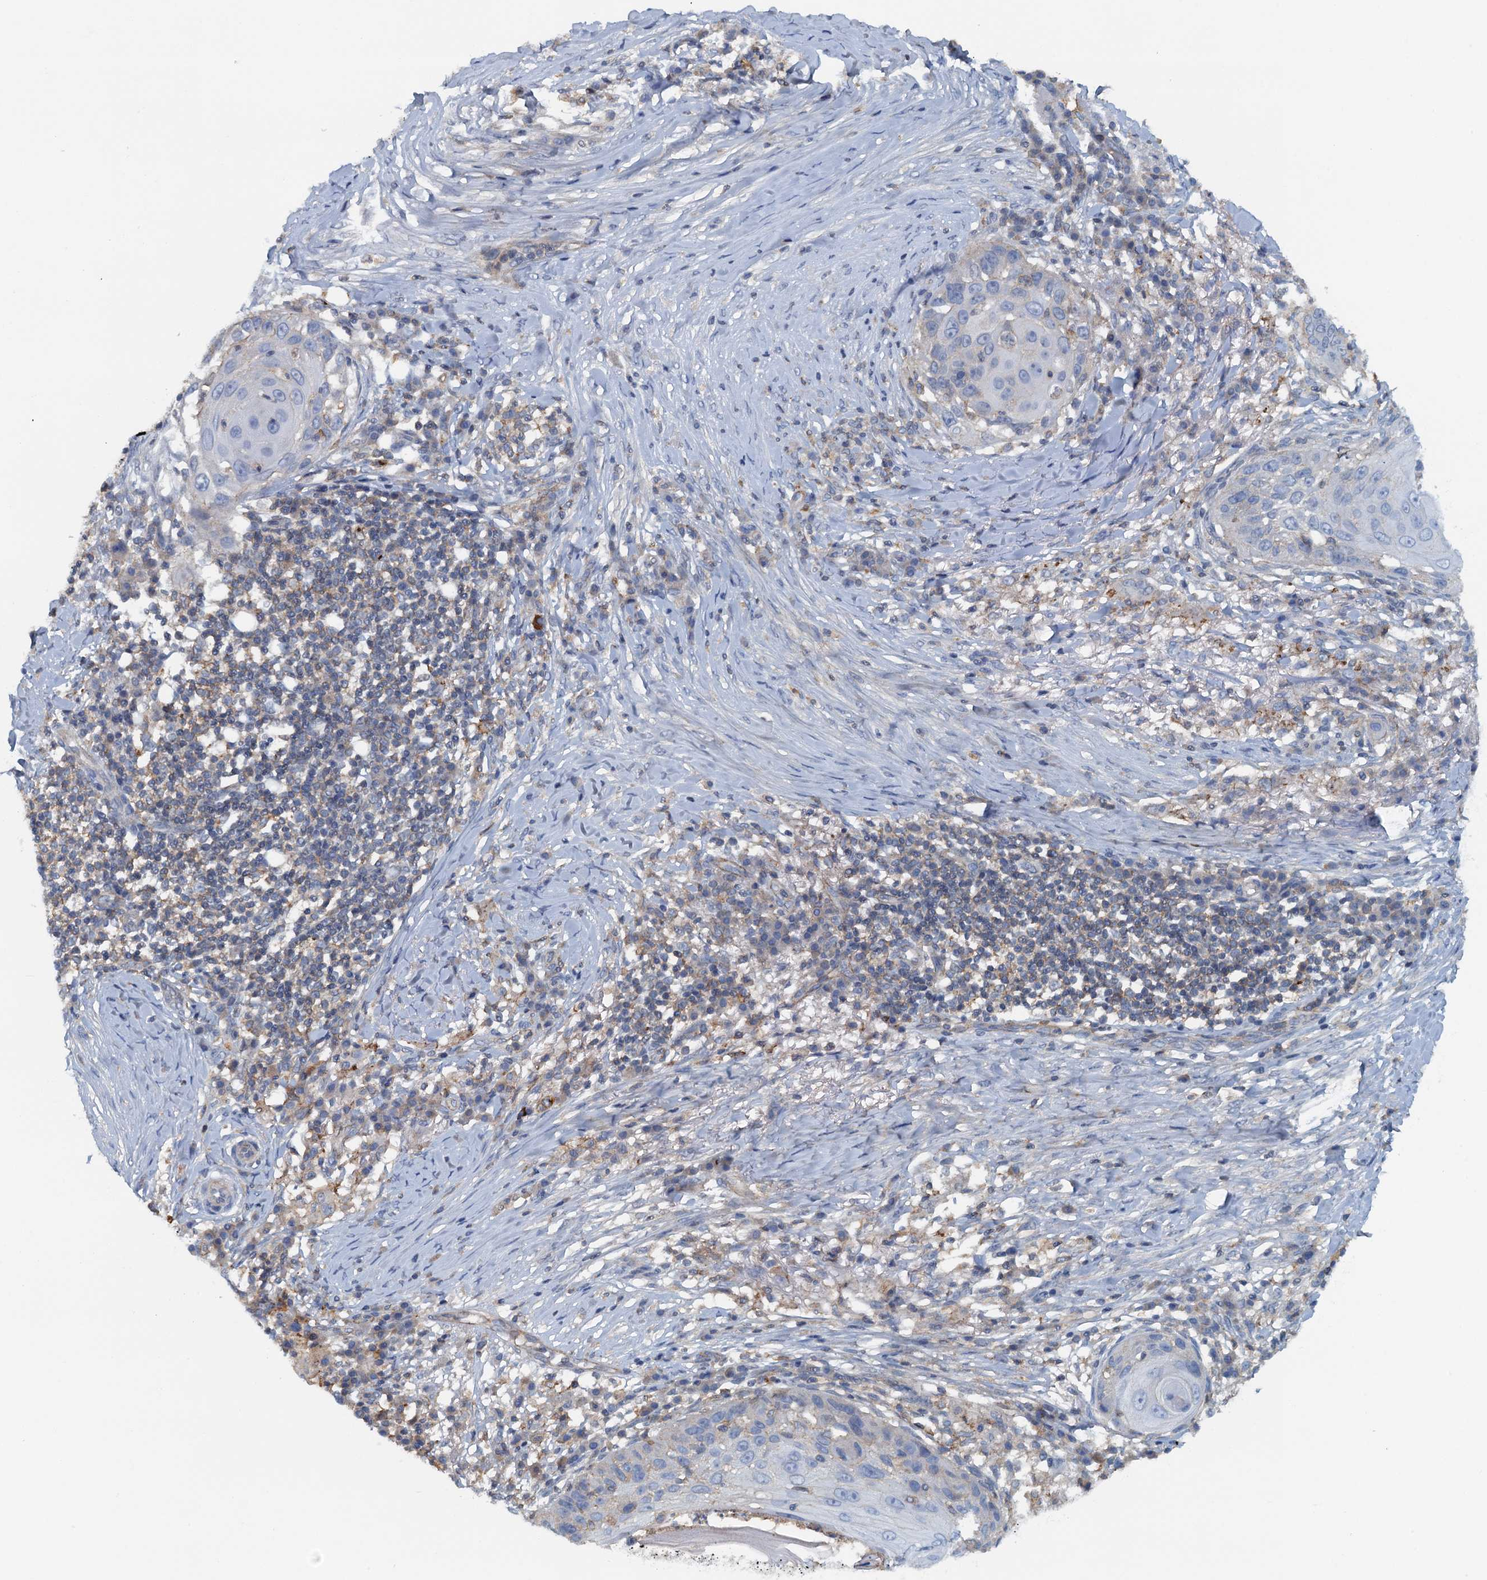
{"staining": {"intensity": "negative", "quantity": "none", "location": "none"}, "tissue": "skin cancer", "cell_type": "Tumor cells", "image_type": "cancer", "snomed": [{"axis": "morphology", "description": "Squamous cell carcinoma, NOS"}, {"axis": "topography", "description": "Skin"}], "caption": "Immunohistochemistry (IHC) photomicrograph of squamous cell carcinoma (skin) stained for a protein (brown), which demonstrates no positivity in tumor cells.", "gene": "THAP10", "patient": {"sex": "female", "age": 44}}